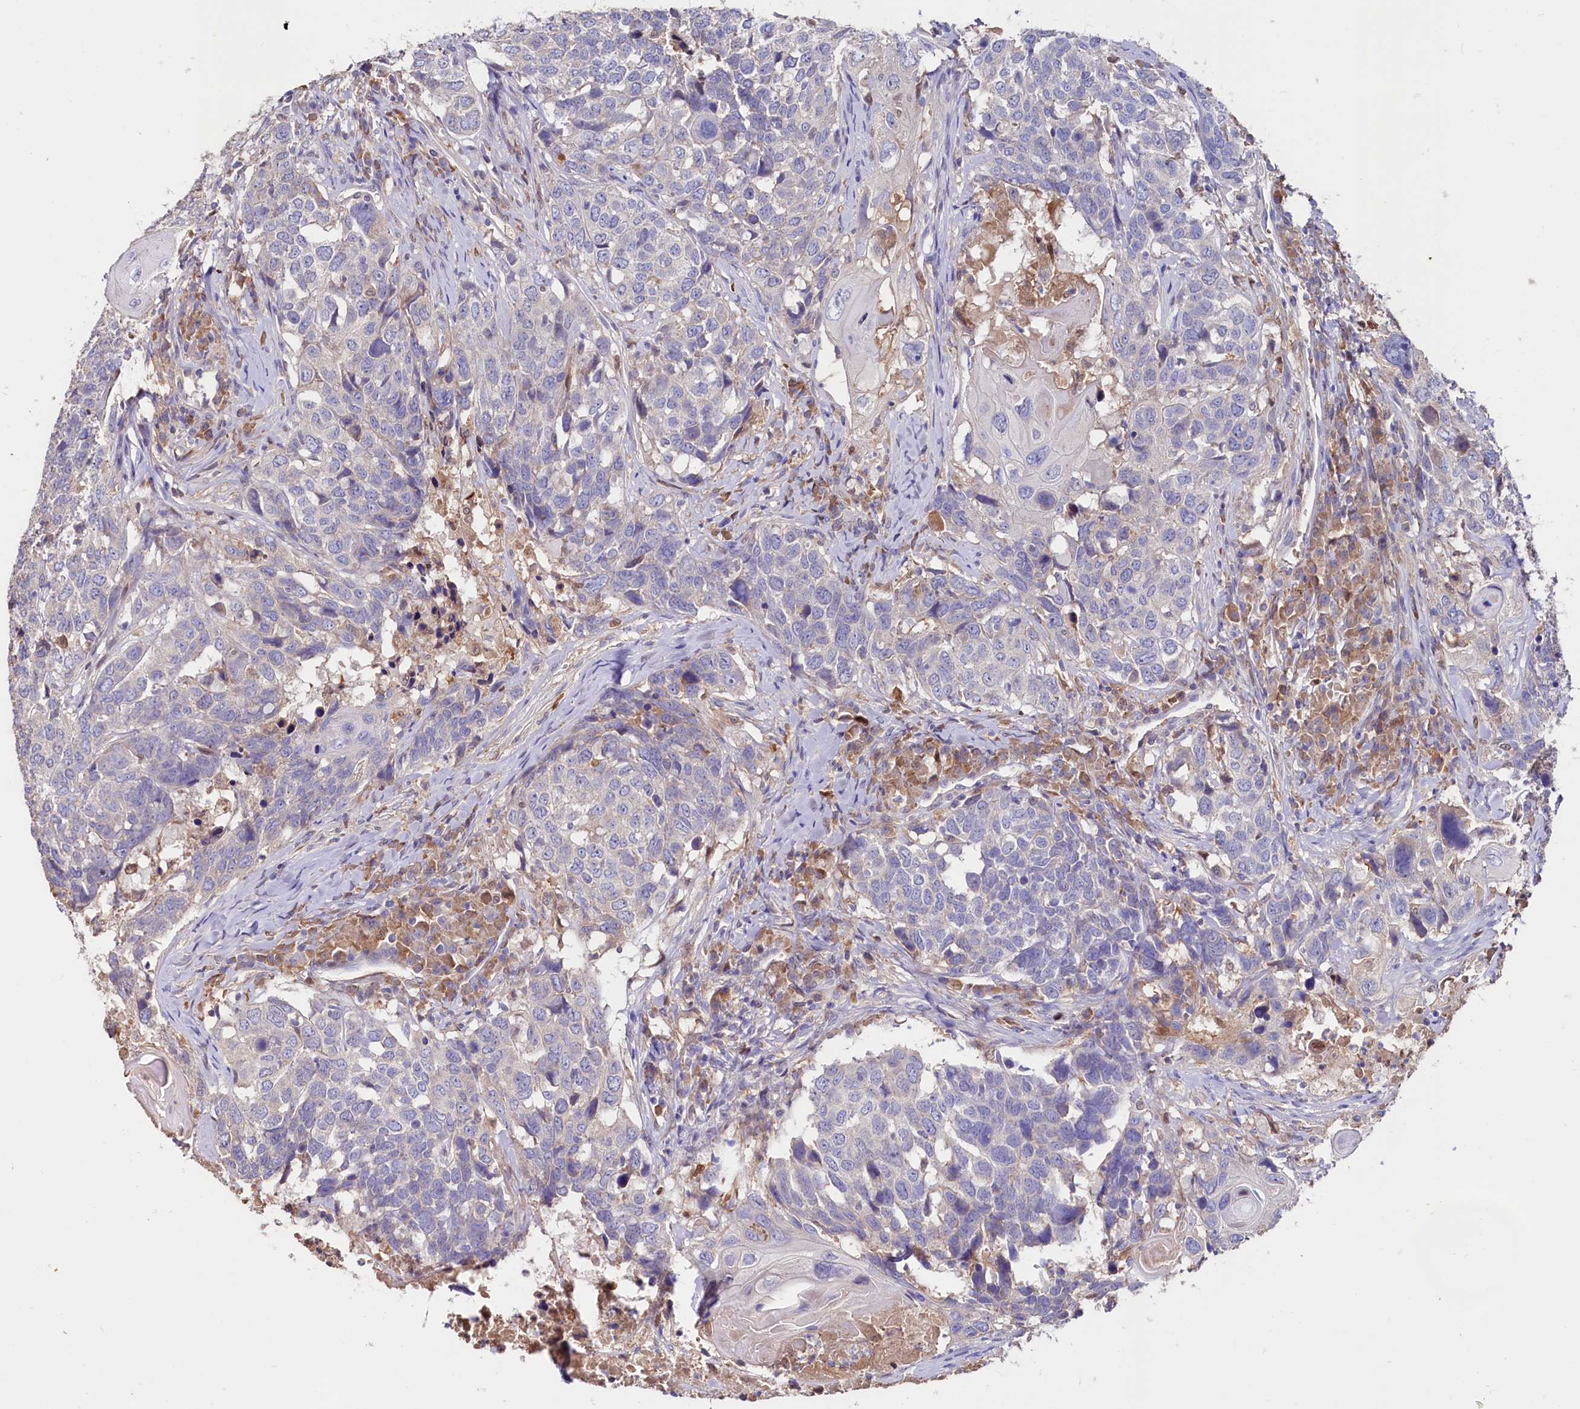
{"staining": {"intensity": "negative", "quantity": "none", "location": "none"}, "tissue": "head and neck cancer", "cell_type": "Tumor cells", "image_type": "cancer", "snomed": [{"axis": "morphology", "description": "Squamous cell carcinoma, NOS"}, {"axis": "topography", "description": "Head-Neck"}], "caption": "Immunohistochemical staining of human head and neck cancer displays no significant positivity in tumor cells.", "gene": "IL17RD", "patient": {"sex": "male", "age": 66}}